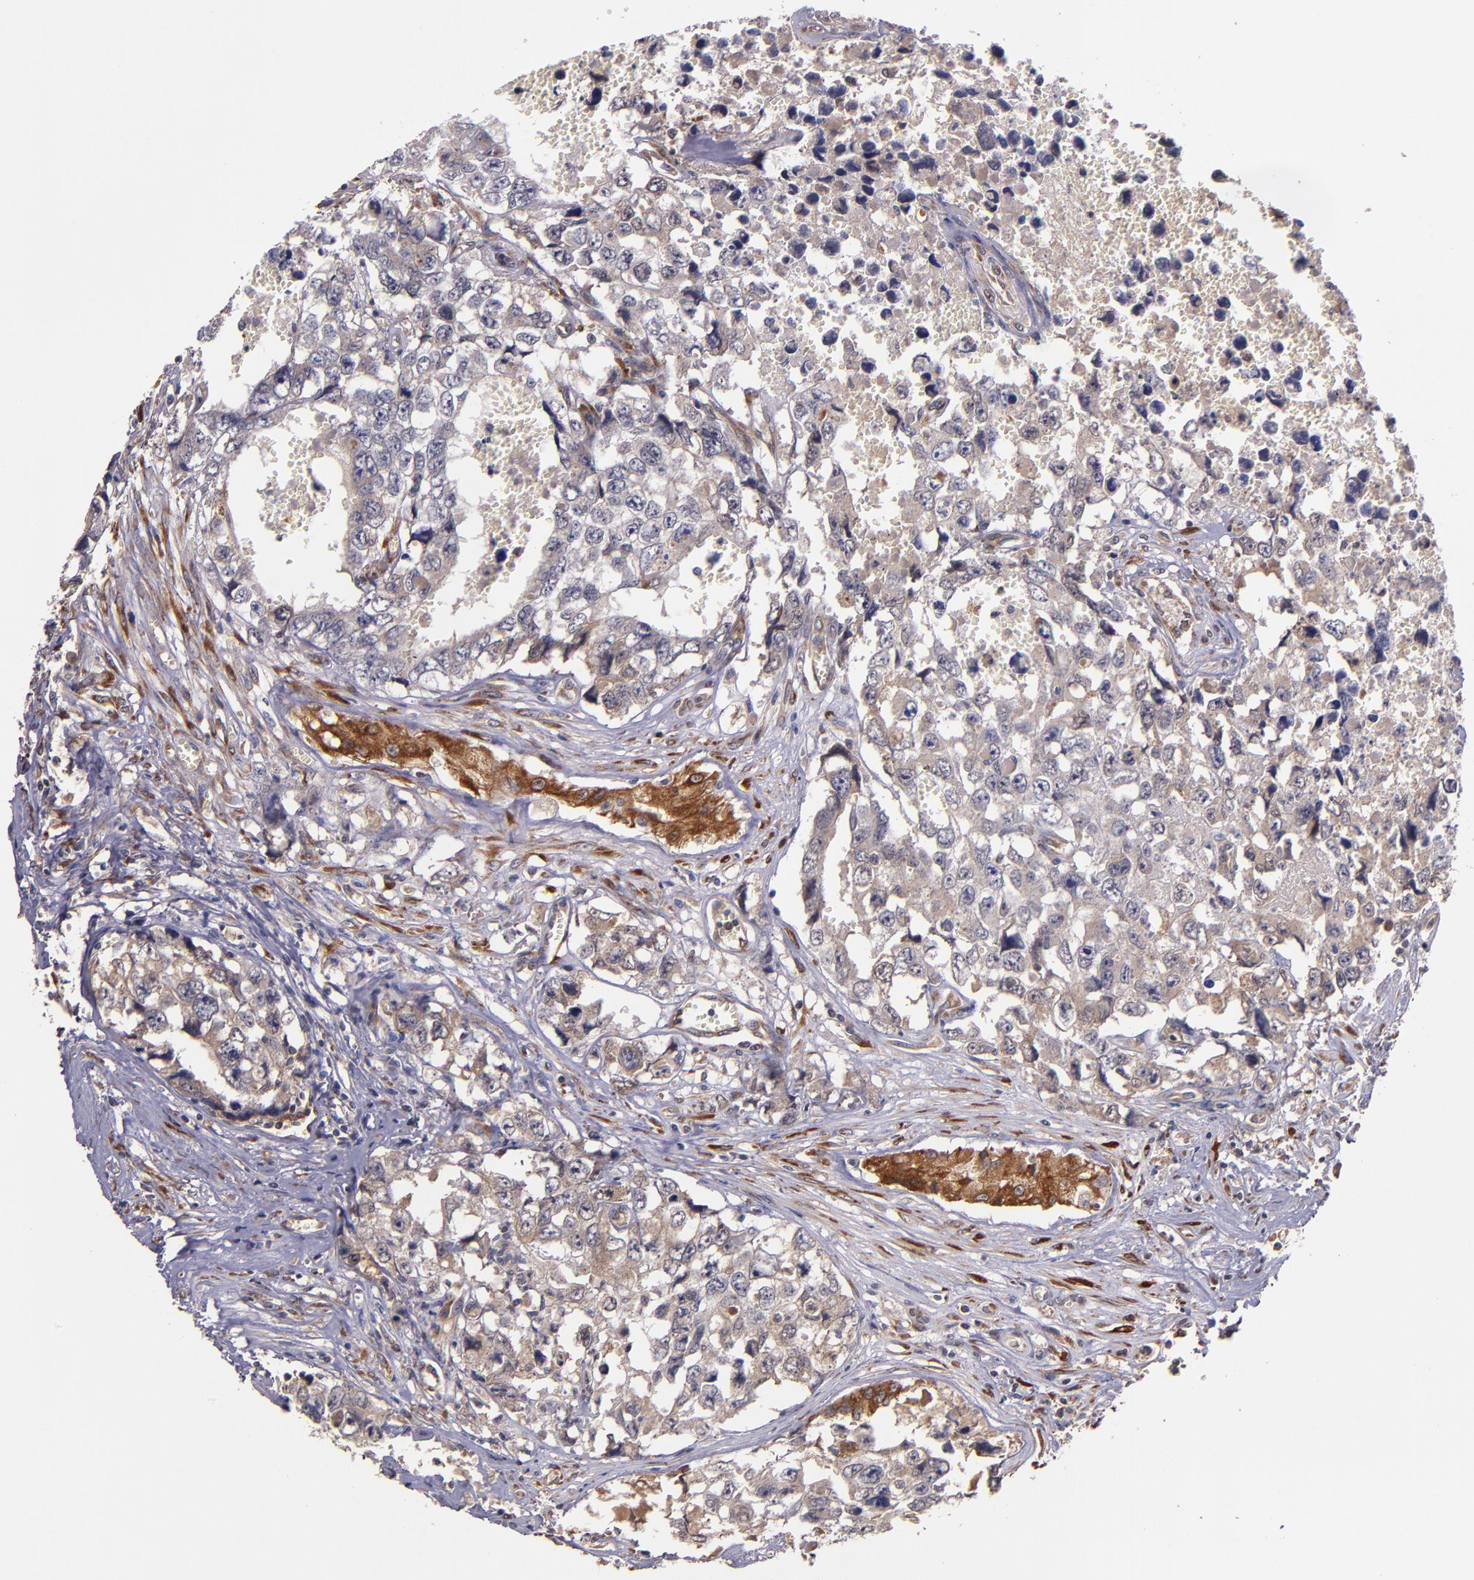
{"staining": {"intensity": "weak", "quantity": ">75%", "location": "cytoplasmic/membranous"}, "tissue": "testis cancer", "cell_type": "Tumor cells", "image_type": "cancer", "snomed": [{"axis": "morphology", "description": "Carcinoma, Embryonal, NOS"}, {"axis": "topography", "description": "Testis"}], "caption": "Testis cancer stained with a protein marker shows weak staining in tumor cells.", "gene": "PRAF2", "patient": {"sex": "male", "age": 31}}